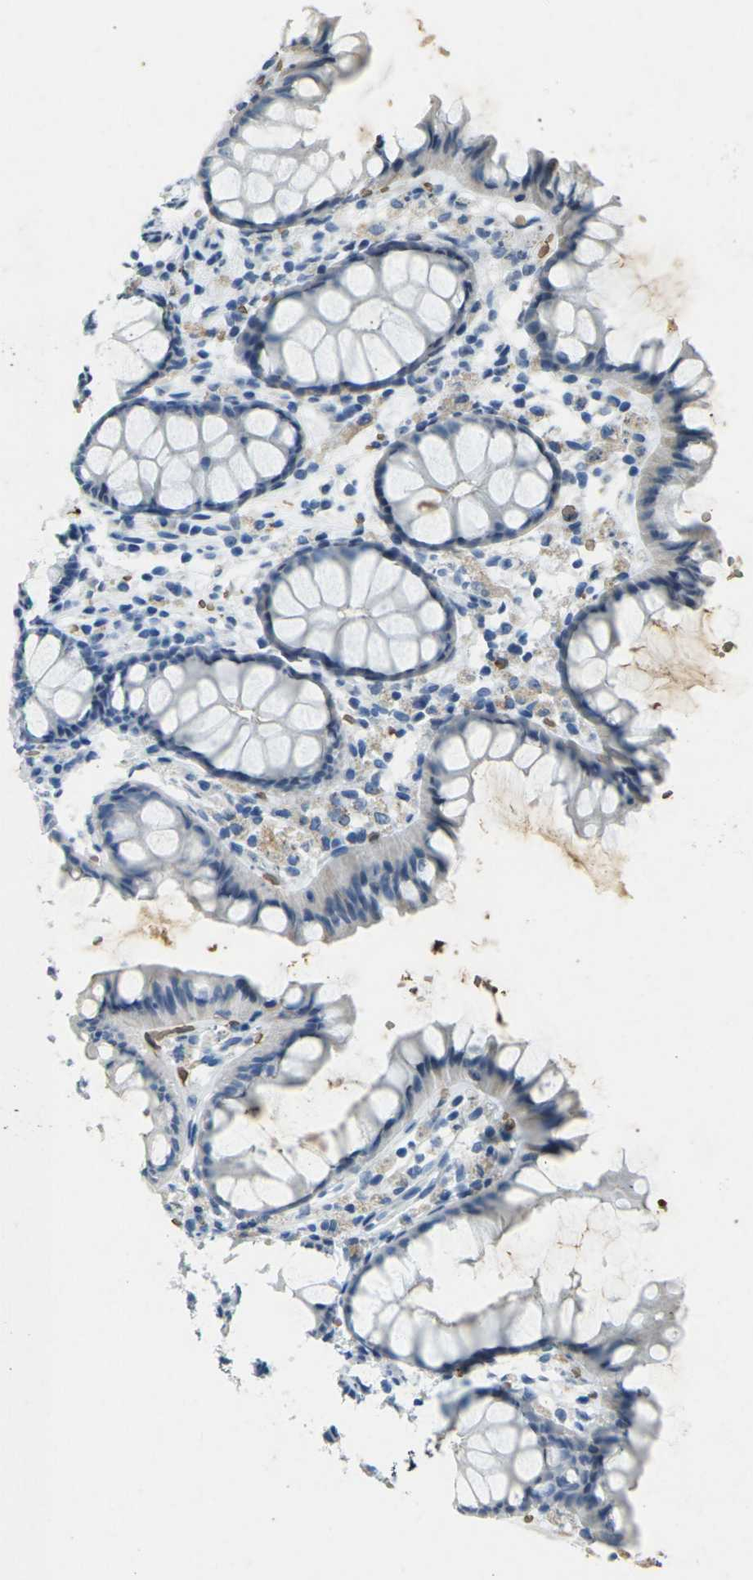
{"staining": {"intensity": "negative", "quantity": "none", "location": "none"}, "tissue": "colon", "cell_type": "Endothelial cells", "image_type": "normal", "snomed": [{"axis": "morphology", "description": "Normal tissue, NOS"}, {"axis": "topography", "description": "Colon"}], "caption": "Photomicrograph shows no protein positivity in endothelial cells of benign colon. (Stains: DAB IHC with hematoxylin counter stain, Microscopy: brightfield microscopy at high magnification).", "gene": "HBB", "patient": {"sex": "female", "age": 55}}